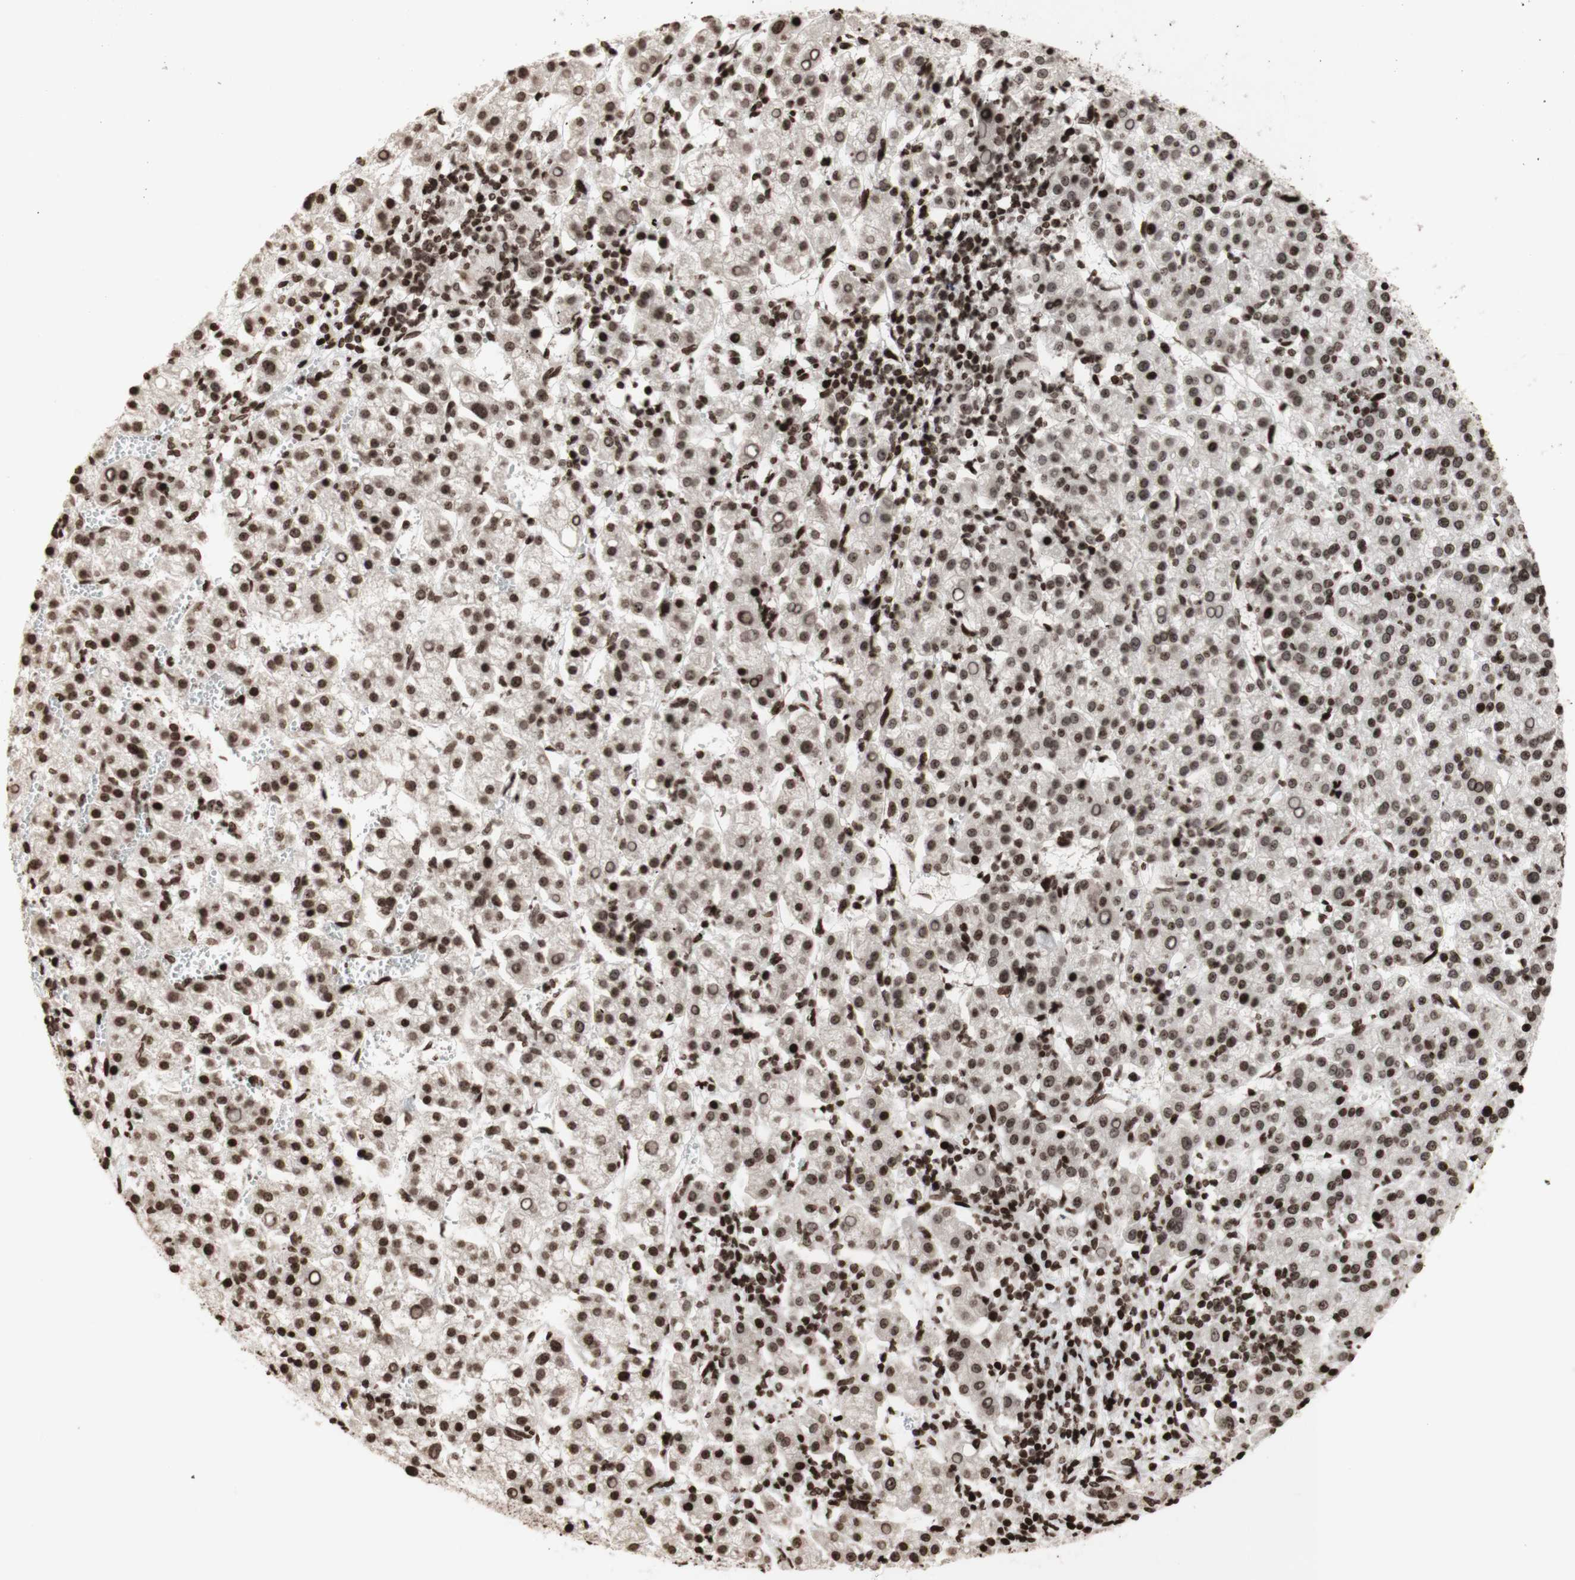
{"staining": {"intensity": "moderate", "quantity": ">75%", "location": "nuclear"}, "tissue": "liver cancer", "cell_type": "Tumor cells", "image_type": "cancer", "snomed": [{"axis": "morphology", "description": "Carcinoma, Hepatocellular, NOS"}, {"axis": "topography", "description": "Liver"}], "caption": "Tumor cells reveal medium levels of moderate nuclear expression in approximately >75% of cells in human liver hepatocellular carcinoma.", "gene": "NCAPD2", "patient": {"sex": "female", "age": 58}}